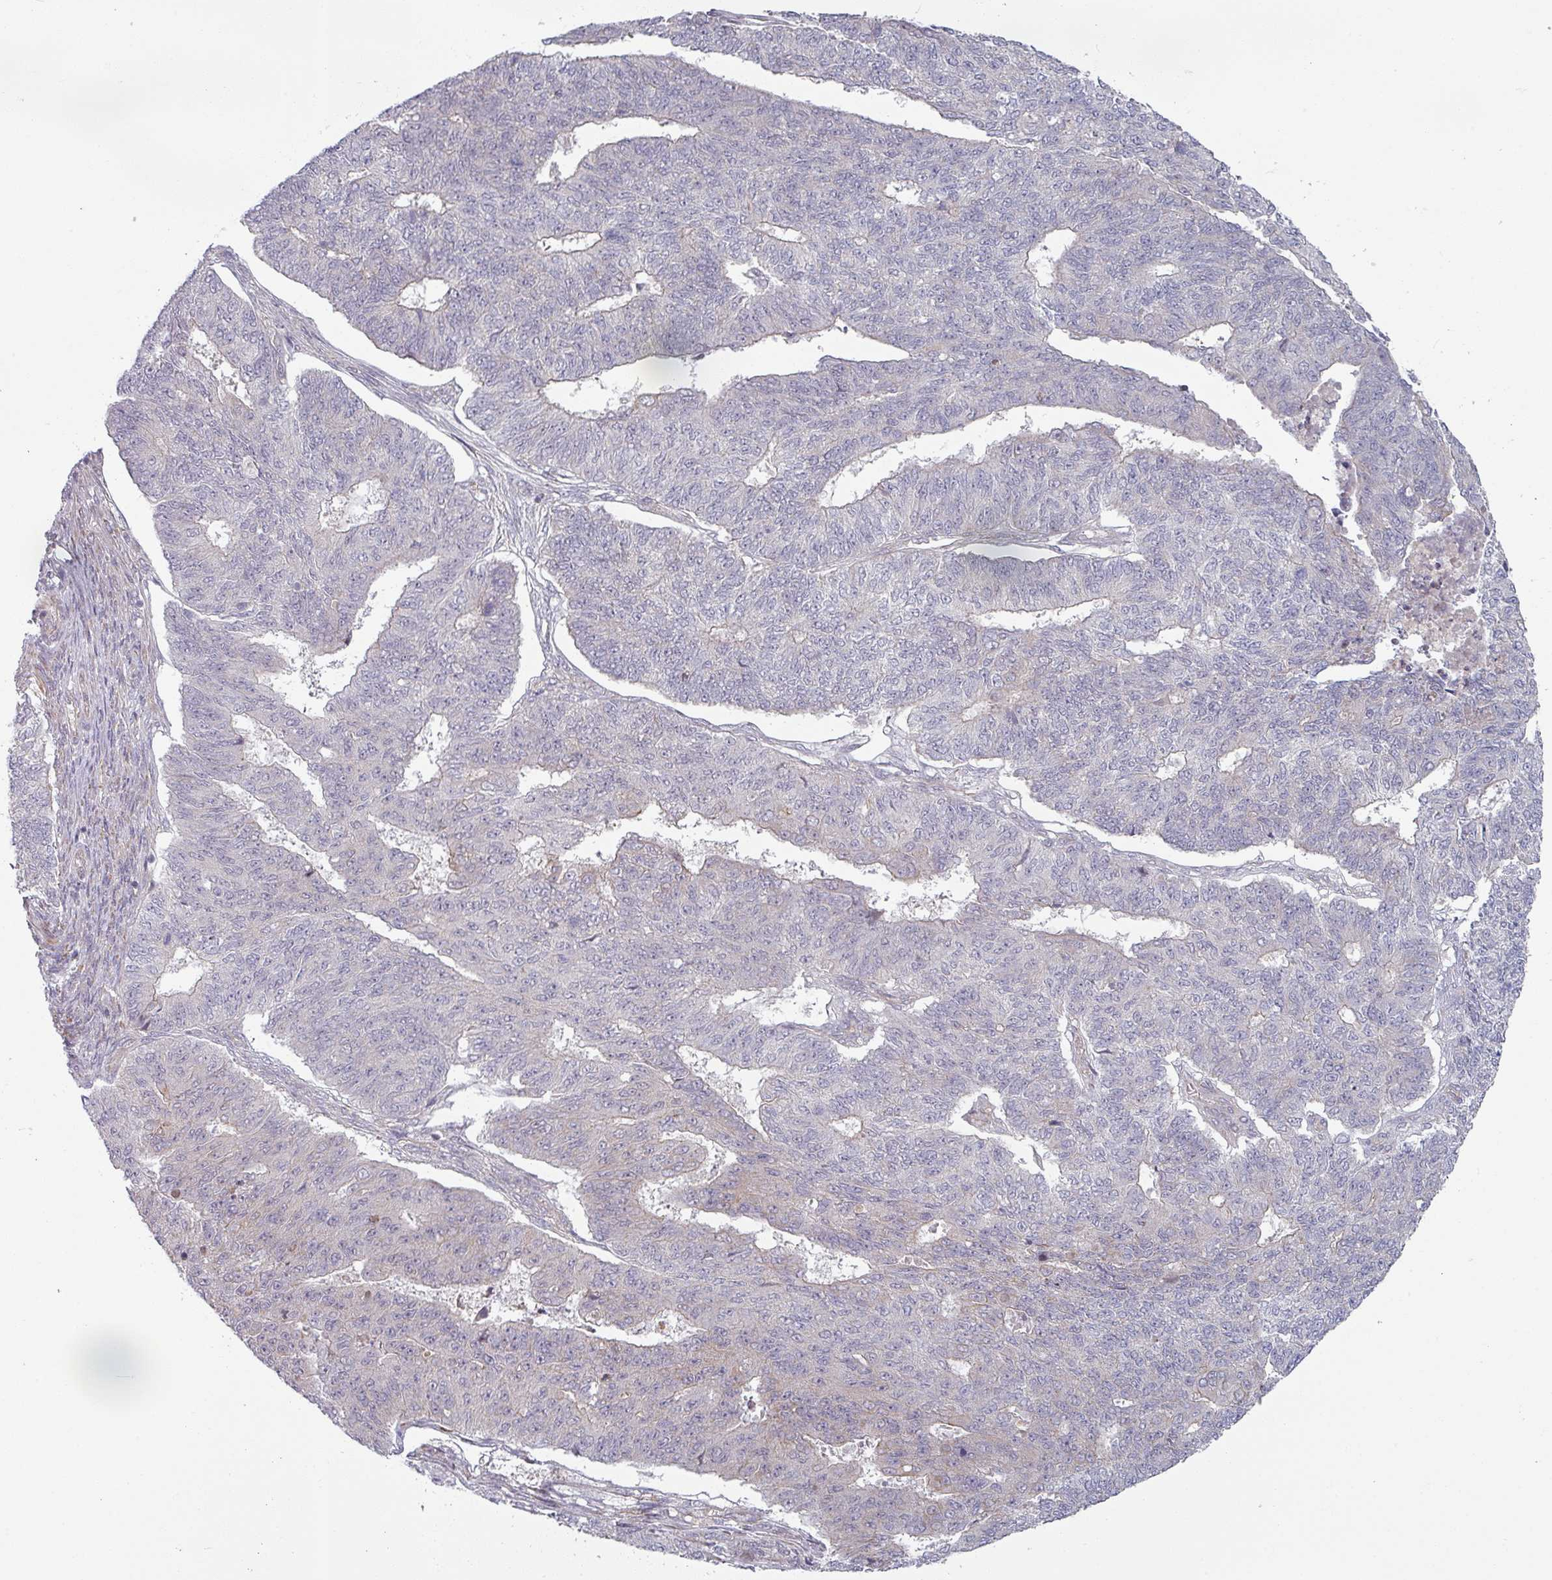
{"staining": {"intensity": "negative", "quantity": "none", "location": "none"}, "tissue": "endometrial cancer", "cell_type": "Tumor cells", "image_type": "cancer", "snomed": [{"axis": "morphology", "description": "Adenocarcinoma, NOS"}, {"axis": "topography", "description": "Endometrium"}], "caption": "High power microscopy micrograph of an immunohistochemistry (IHC) image of endometrial adenocarcinoma, revealing no significant staining in tumor cells.", "gene": "PLEKHJ1", "patient": {"sex": "female", "age": 32}}